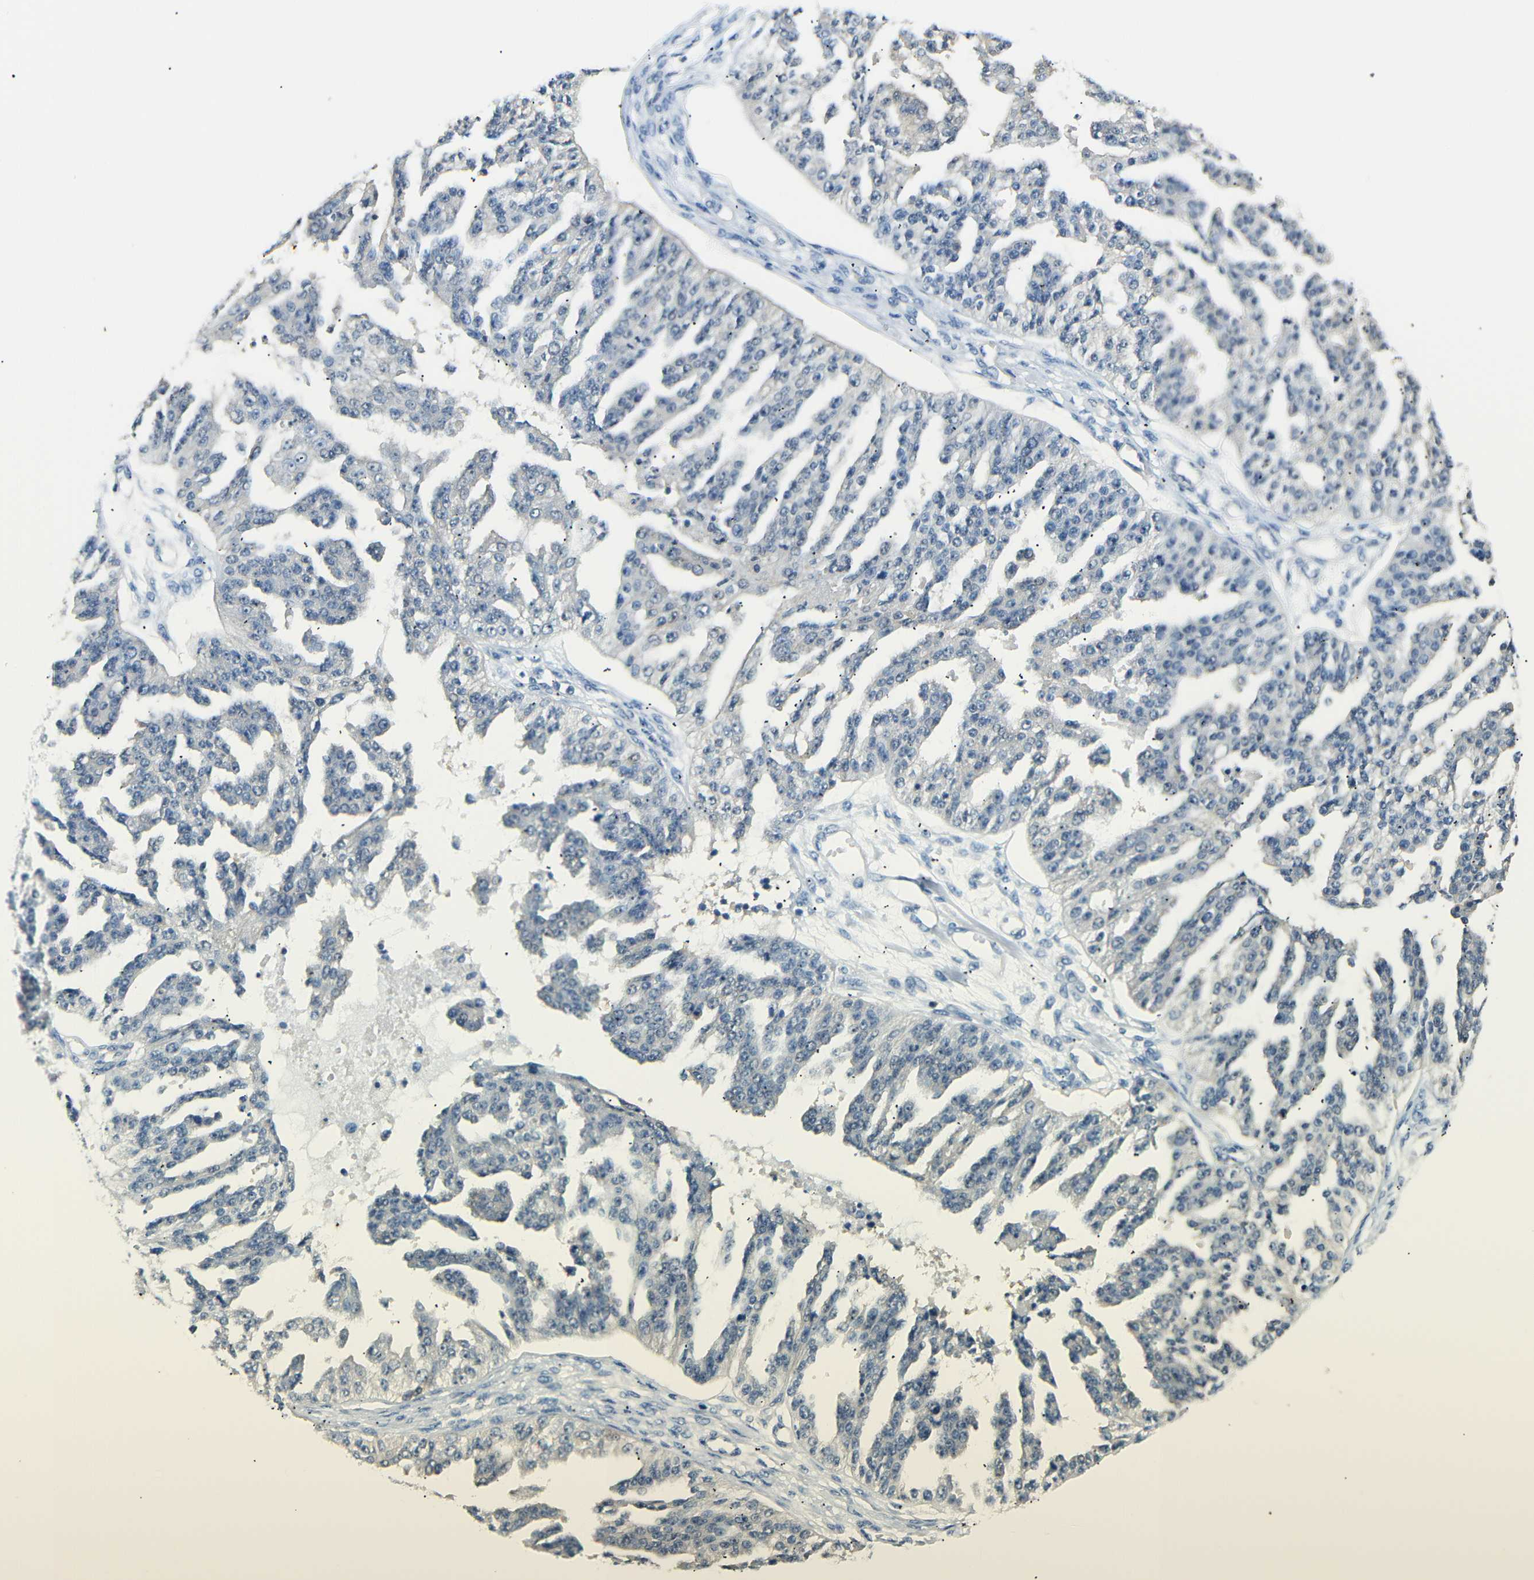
{"staining": {"intensity": "negative", "quantity": "none", "location": "none"}, "tissue": "ovarian cancer", "cell_type": "Tumor cells", "image_type": "cancer", "snomed": [{"axis": "morphology", "description": "Cystadenocarcinoma, serous, NOS"}, {"axis": "topography", "description": "Ovary"}], "caption": "Protein analysis of ovarian cancer reveals no significant positivity in tumor cells.", "gene": "SFN", "patient": {"sex": "female", "age": 58}}